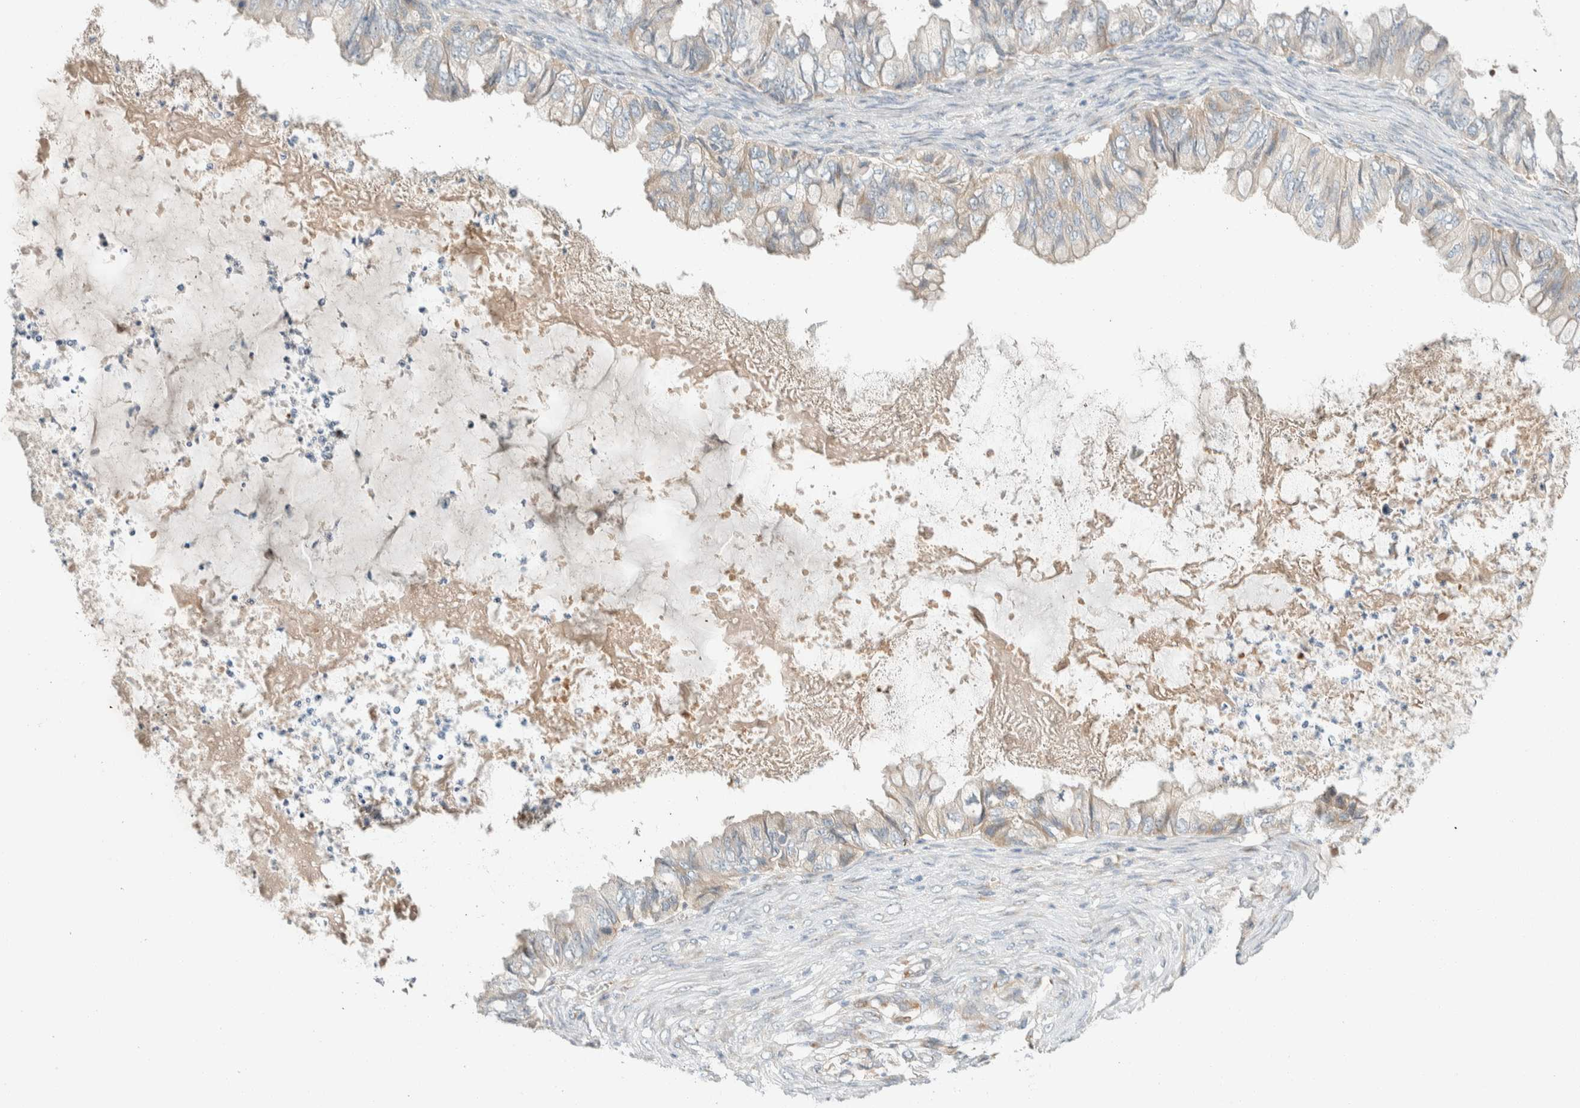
{"staining": {"intensity": "negative", "quantity": "none", "location": "none"}, "tissue": "ovarian cancer", "cell_type": "Tumor cells", "image_type": "cancer", "snomed": [{"axis": "morphology", "description": "Cystadenocarcinoma, mucinous, NOS"}, {"axis": "topography", "description": "Ovary"}], "caption": "DAB immunohistochemical staining of mucinous cystadenocarcinoma (ovarian) demonstrates no significant staining in tumor cells.", "gene": "TMEM184B", "patient": {"sex": "female", "age": 80}}